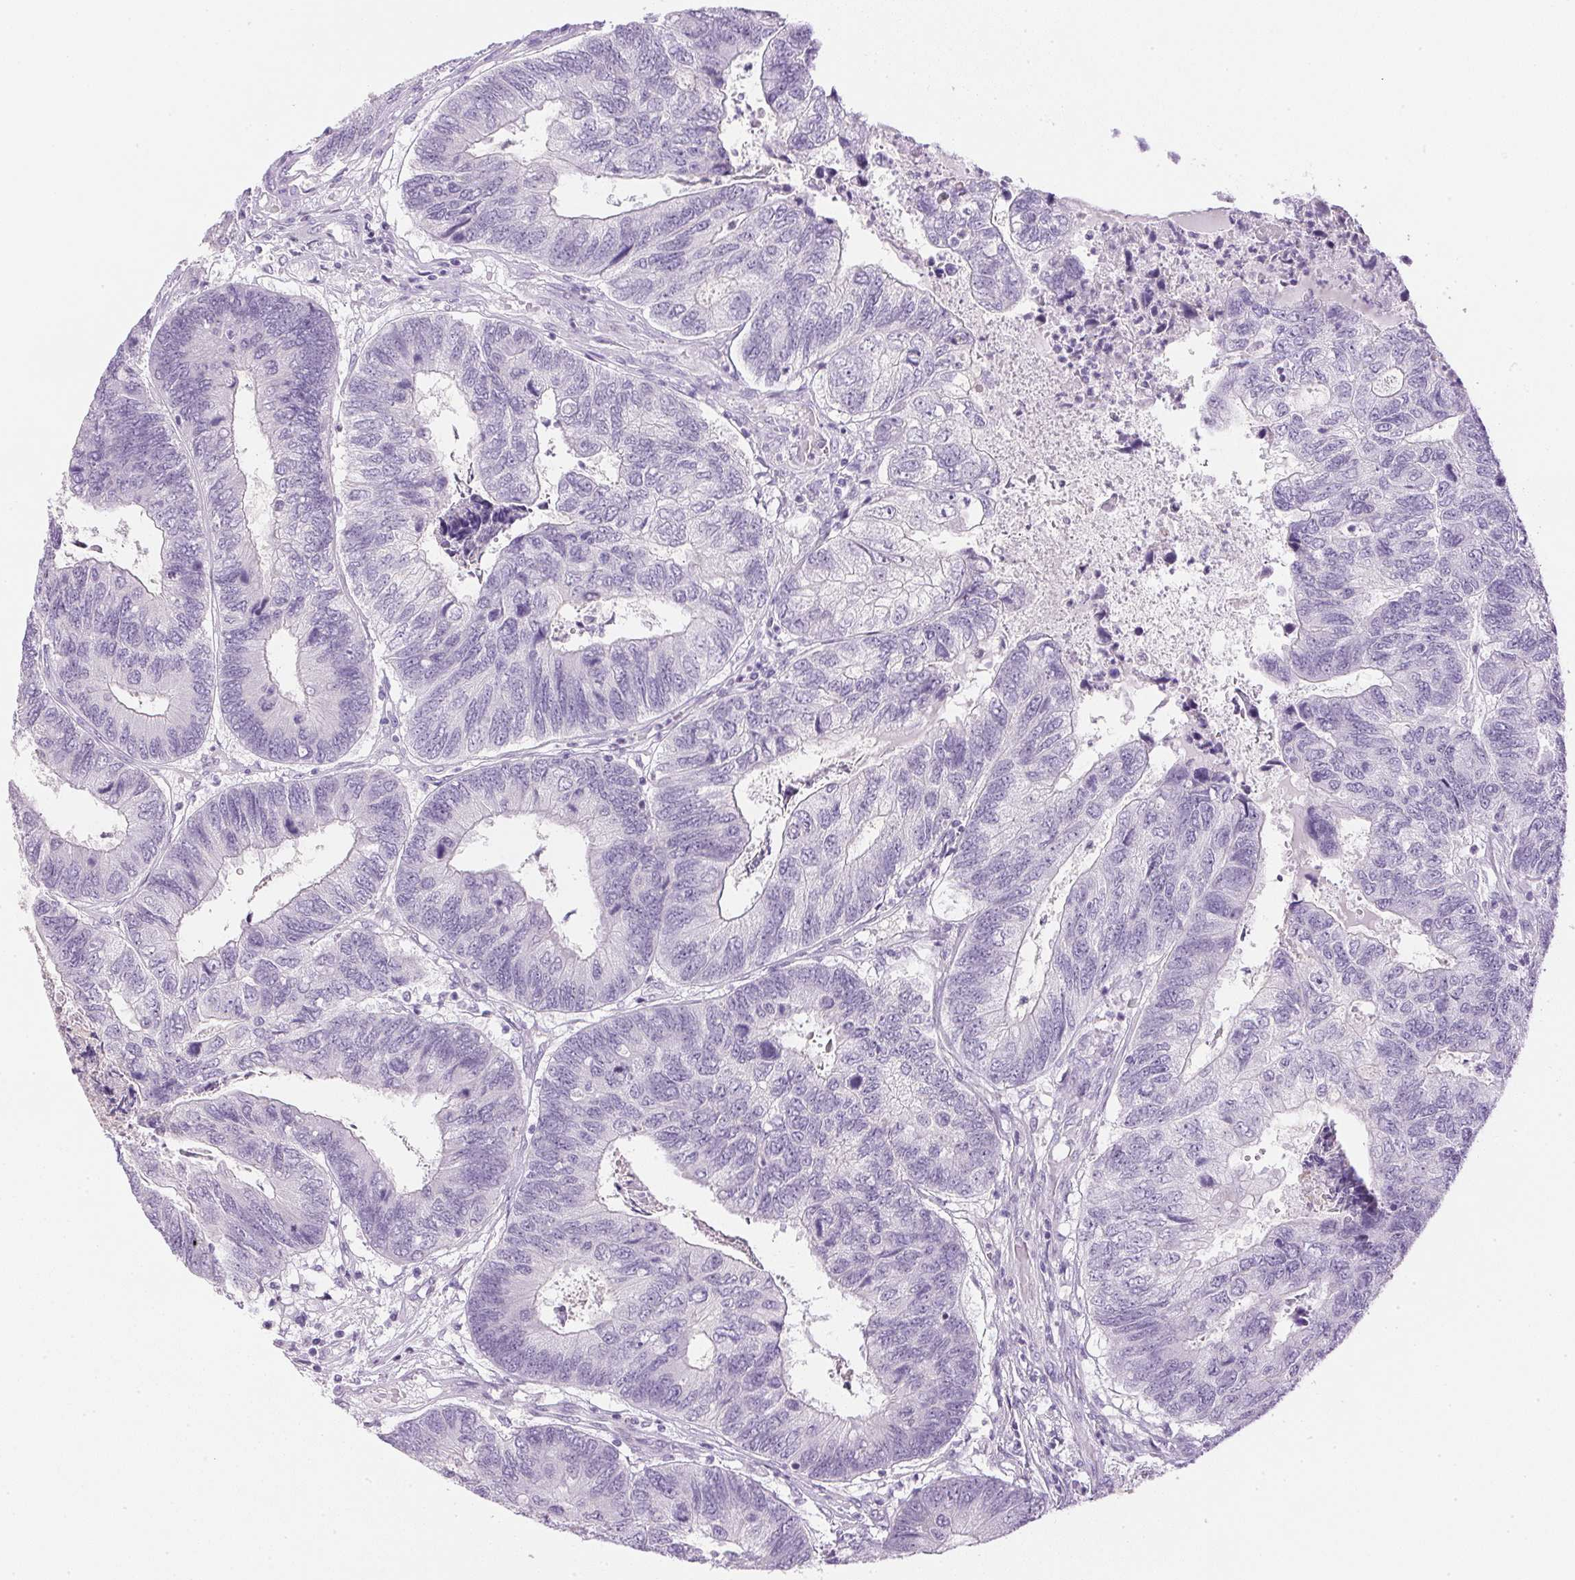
{"staining": {"intensity": "negative", "quantity": "none", "location": "none"}, "tissue": "colorectal cancer", "cell_type": "Tumor cells", "image_type": "cancer", "snomed": [{"axis": "morphology", "description": "Adenocarcinoma, NOS"}, {"axis": "topography", "description": "Colon"}], "caption": "Colorectal cancer (adenocarcinoma) was stained to show a protein in brown. There is no significant staining in tumor cells.", "gene": "CTRL", "patient": {"sex": "female", "age": 67}}